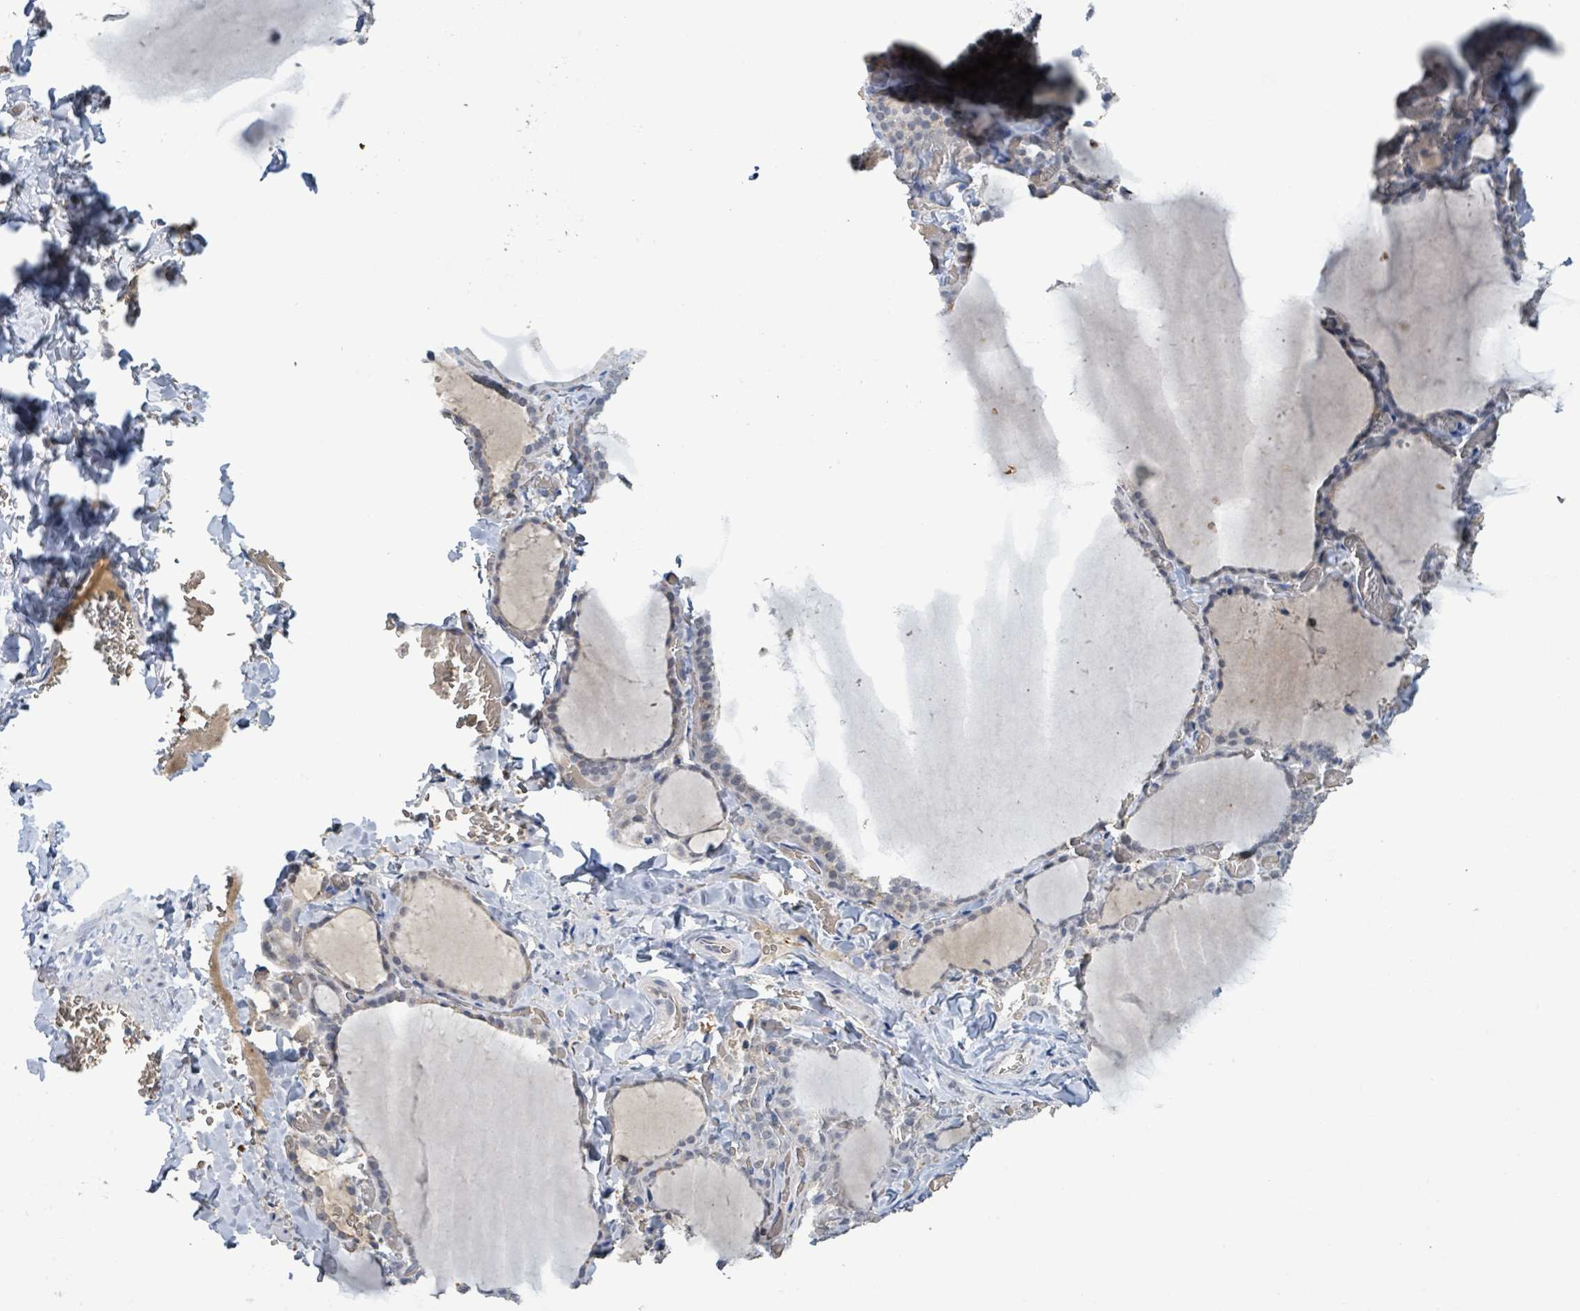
{"staining": {"intensity": "weak", "quantity": "25%-75%", "location": "cytoplasmic/membranous"}, "tissue": "thyroid gland", "cell_type": "Glandular cells", "image_type": "normal", "snomed": [{"axis": "morphology", "description": "Normal tissue, NOS"}, {"axis": "topography", "description": "Thyroid gland"}], "caption": "Immunohistochemical staining of benign human thyroid gland displays weak cytoplasmic/membranous protein positivity in approximately 25%-75% of glandular cells. (Stains: DAB in brown, nuclei in blue, Microscopy: brightfield microscopy at high magnification).", "gene": "SEBOX", "patient": {"sex": "female", "age": 22}}